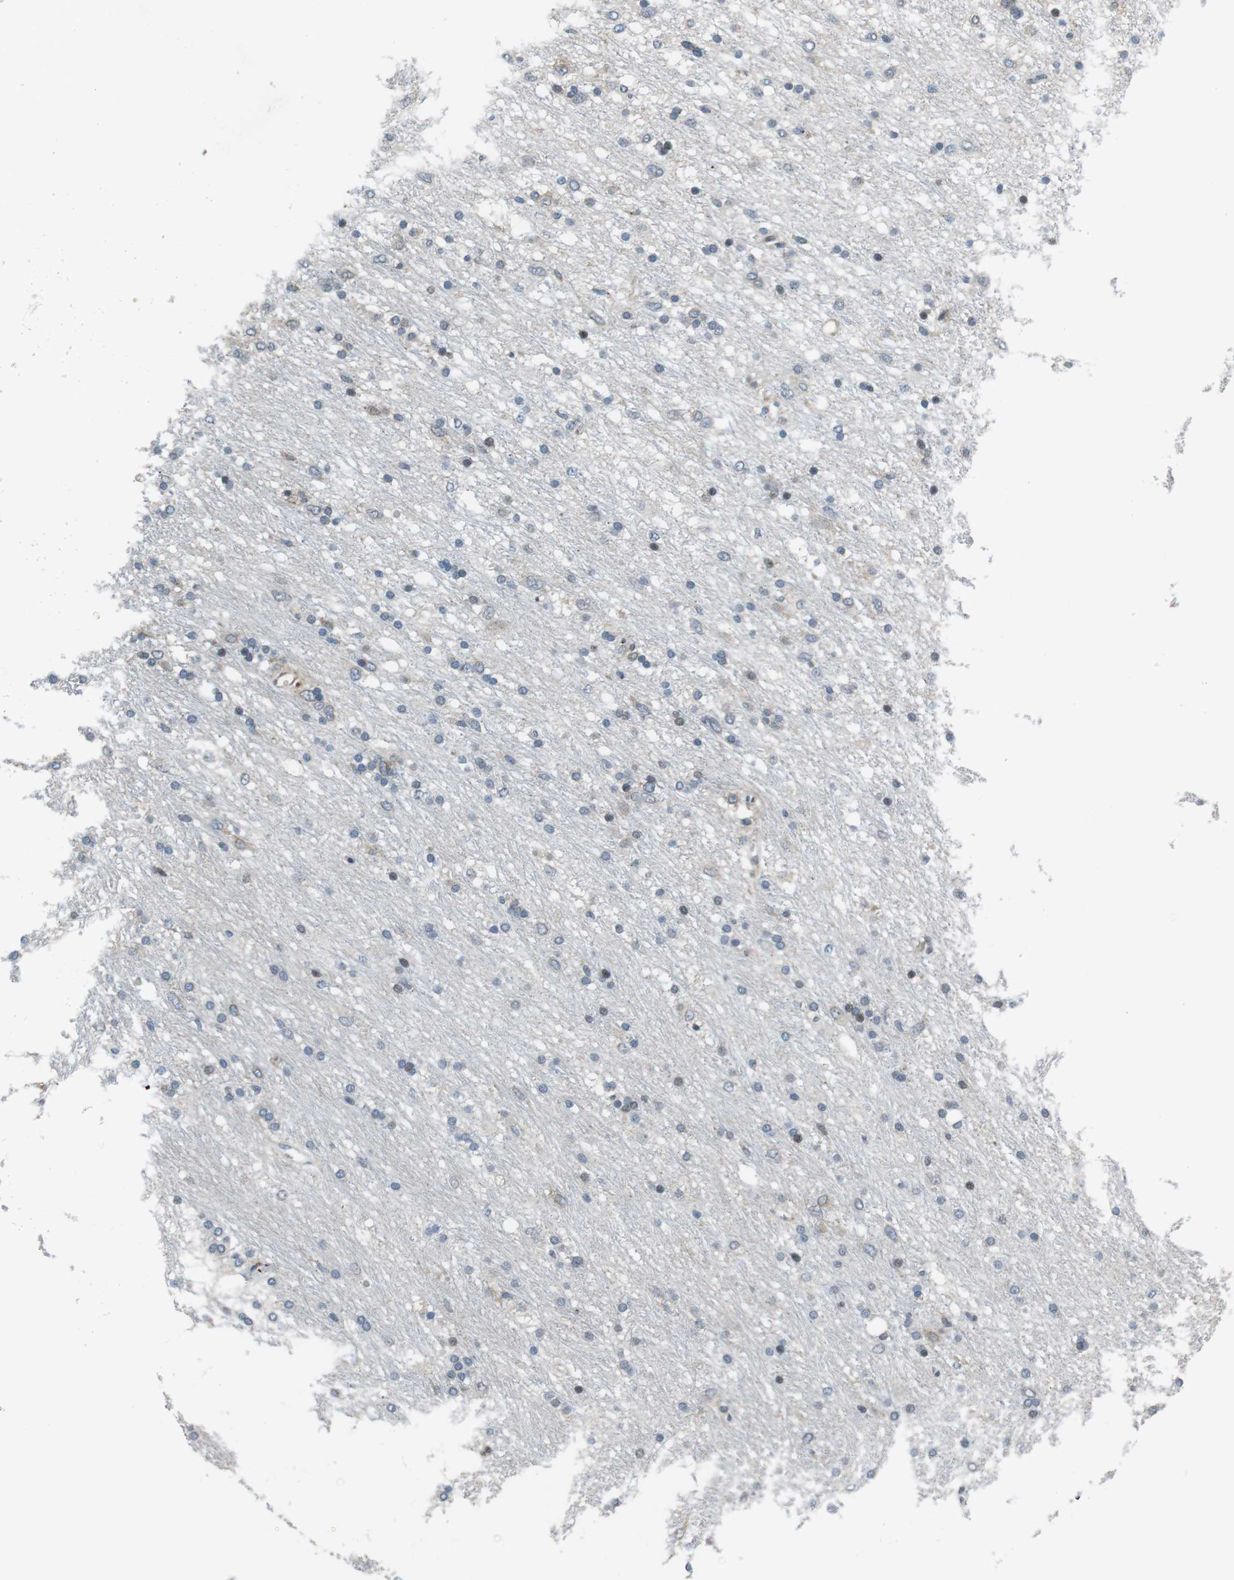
{"staining": {"intensity": "moderate", "quantity": "25%-75%", "location": "cytoplasmic/membranous,nuclear"}, "tissue": "glioma", "cell_type": "Tumor cells", "image_type": "cancer", "snomed": [{"axis": "morphology", "description": "Glioma, malignant, Low grade"}, {"axis": "topography", "description": "Brain"}], "caption": "Protein expression by immunohistochemistry (IHC) shows moderate cytoplasmic/membranous and nuclear positivity in about 25%-75% of tumor cells in glioma. The staining was performed using DAB to visualize the protein expression in brown, while the nuclei were stained in blue with hematoxylin (Magnification: 20x).", "gene": "CUL7", "patient": {"sex": "male", "age": 77}}